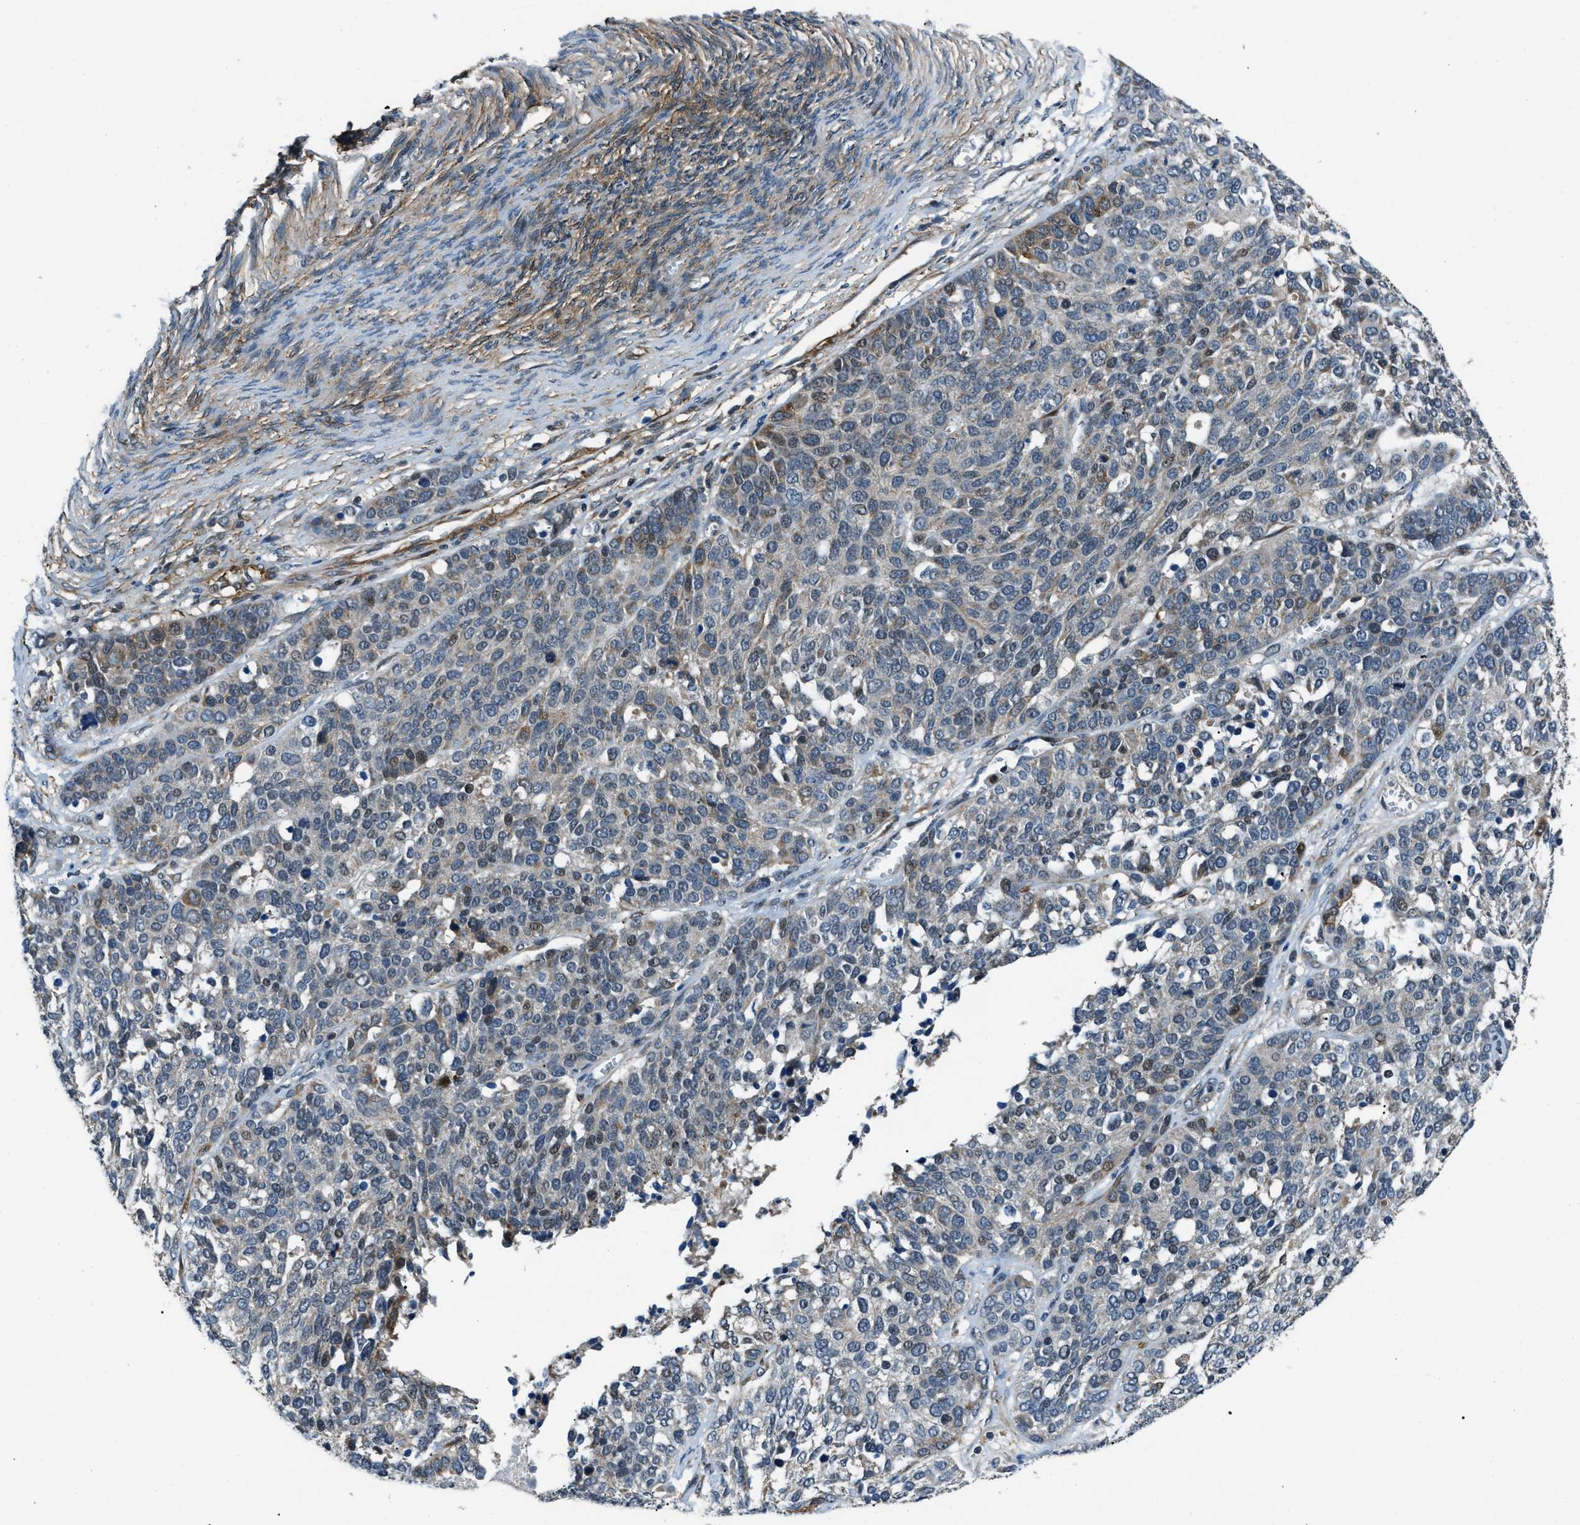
{"staining": {"intensity": "weak", "quantity": "<25%", "location": "cytoplasmic/membranous"}, "tissue": "ovarian cancer", "cell_type": "Tumor cells", "image_type": "cancer", "snomed": [{"axis": "morphology", "description": "Cystadenocarcinoma, serous, NOS"}, {"axis": "topography", "description": "Ovary"}], "caption": "High power microscopy photomicrograph of an immunohistochemistry histopathology image of ovarian cancer (serous cystadenocarcinoma), revealing no significant positivity in tumor cells. (DAB (3,3'-diaminobenzidine) IHC with hematoxylin counter stain).", "gene": "NUDCD3", "patient": {"sex": "female", "age": 44}}